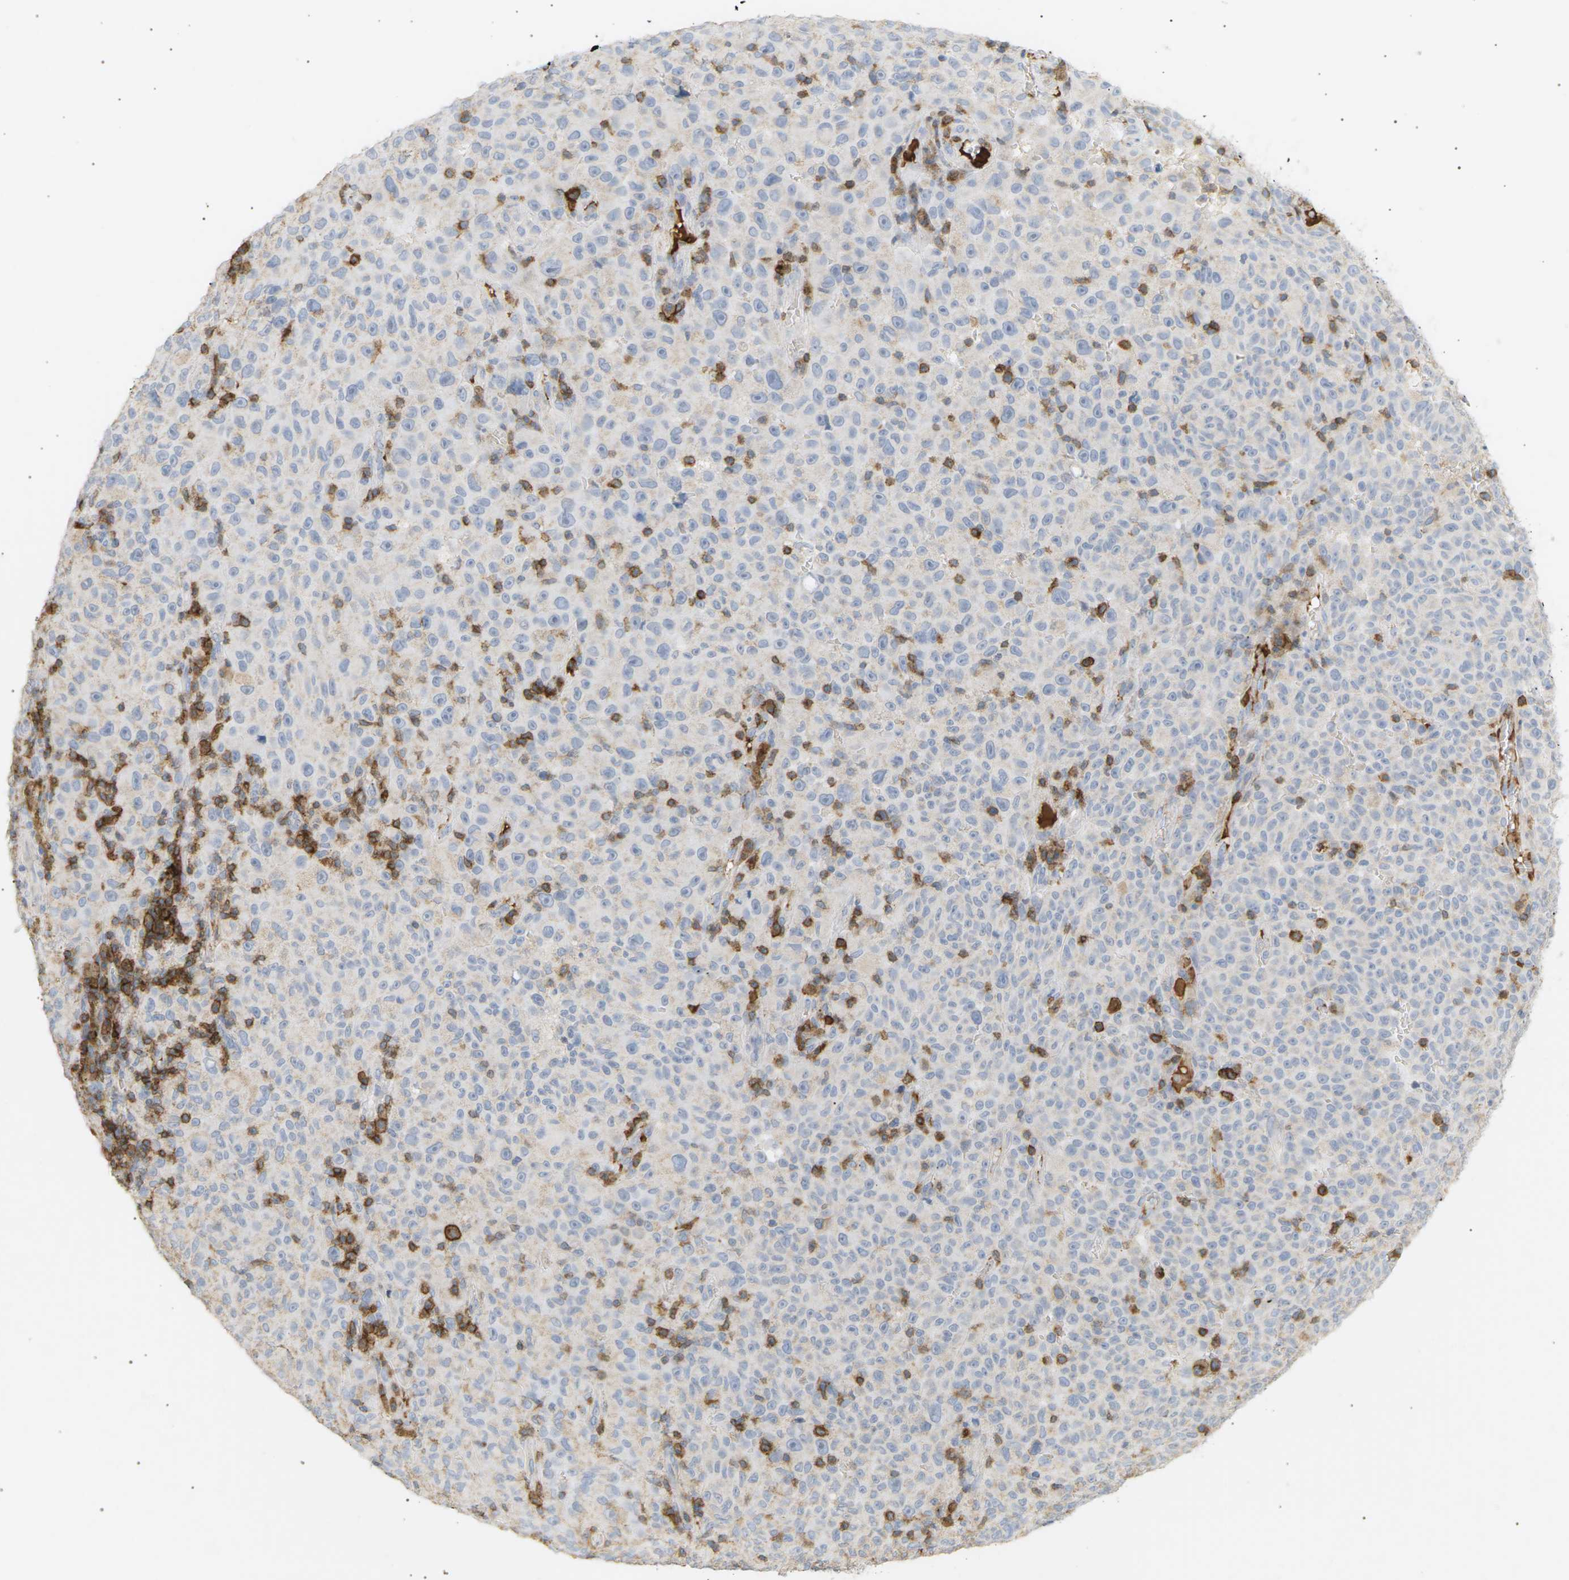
{"staining": {"intensity": "negative", "quantity": "none", "location": "none"}, "tissue": "melanoma", "cell_type": "Tumor cells", "image_type": "cancer", "snomed": [{"axis": "morphology", "description": "Malignant melanoma, NOS"}, {"axis": "topography", "description": "Skin"}], "caption": "An image of human malignant melanoma is negative for staining in tumor cells.", "gene": "LIME1", "patient": {"sex": "female", "age": 82}}